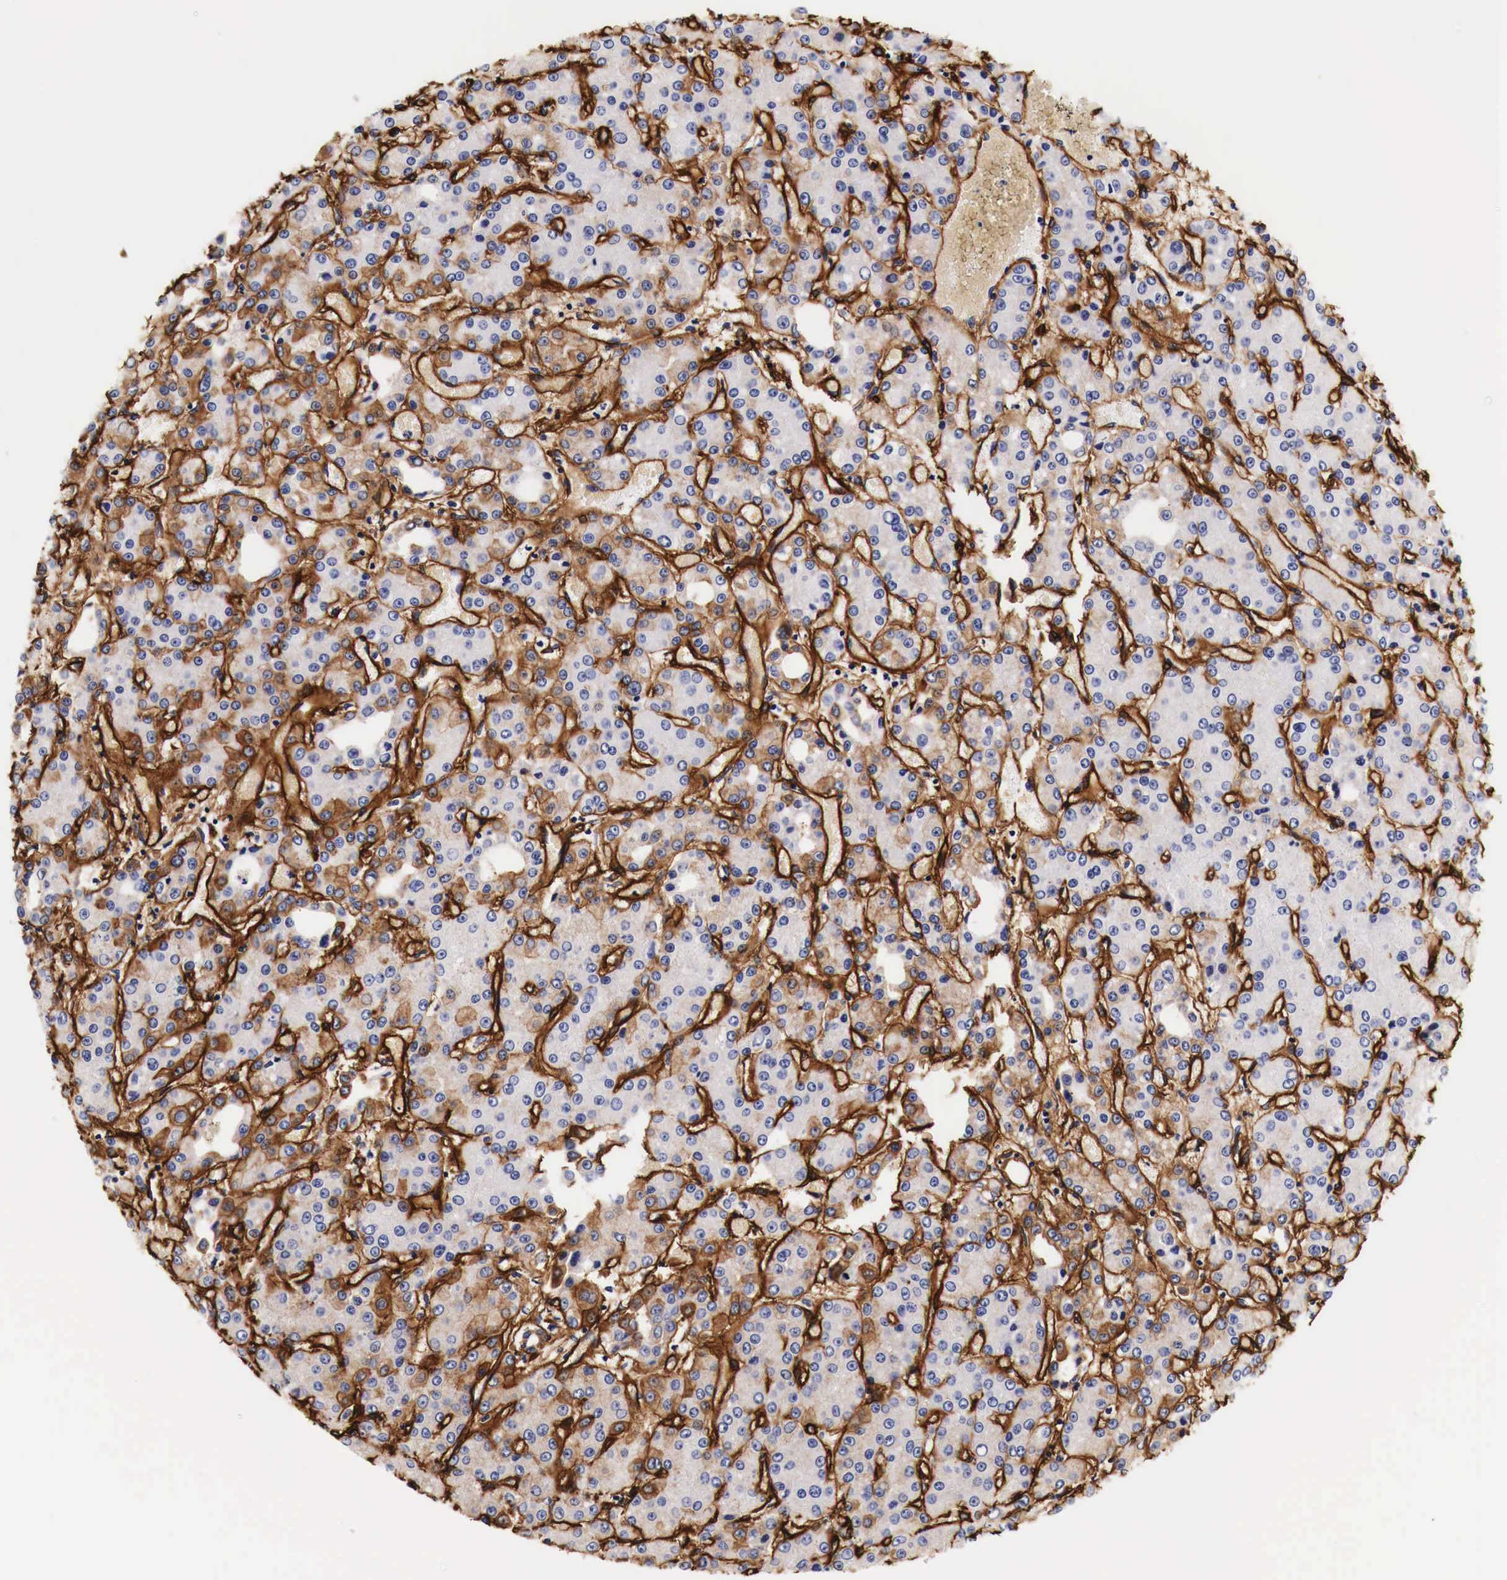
{"staining": {"intensity": "weak", "quantity": "<25%", "location": "cytoplasmic/membranous"}, "tissue": "liver cancer", "cell_type": "Tumor cells", "image_type": "cancer", "snomed": [{"axis": "morphology", "description": "Carcinoma, Hepatocellular, NOS"}, {"axis": "topography", "description": "Liver"}], "caption": "Tumor cells are negative for brown protein staining in hepatocellular carcinoma (liver). (DAB immunohistochemistry with hematoxylin counter stain).", "gene": "LAMB2", "patient": {"sex": "male", "age": 69}}